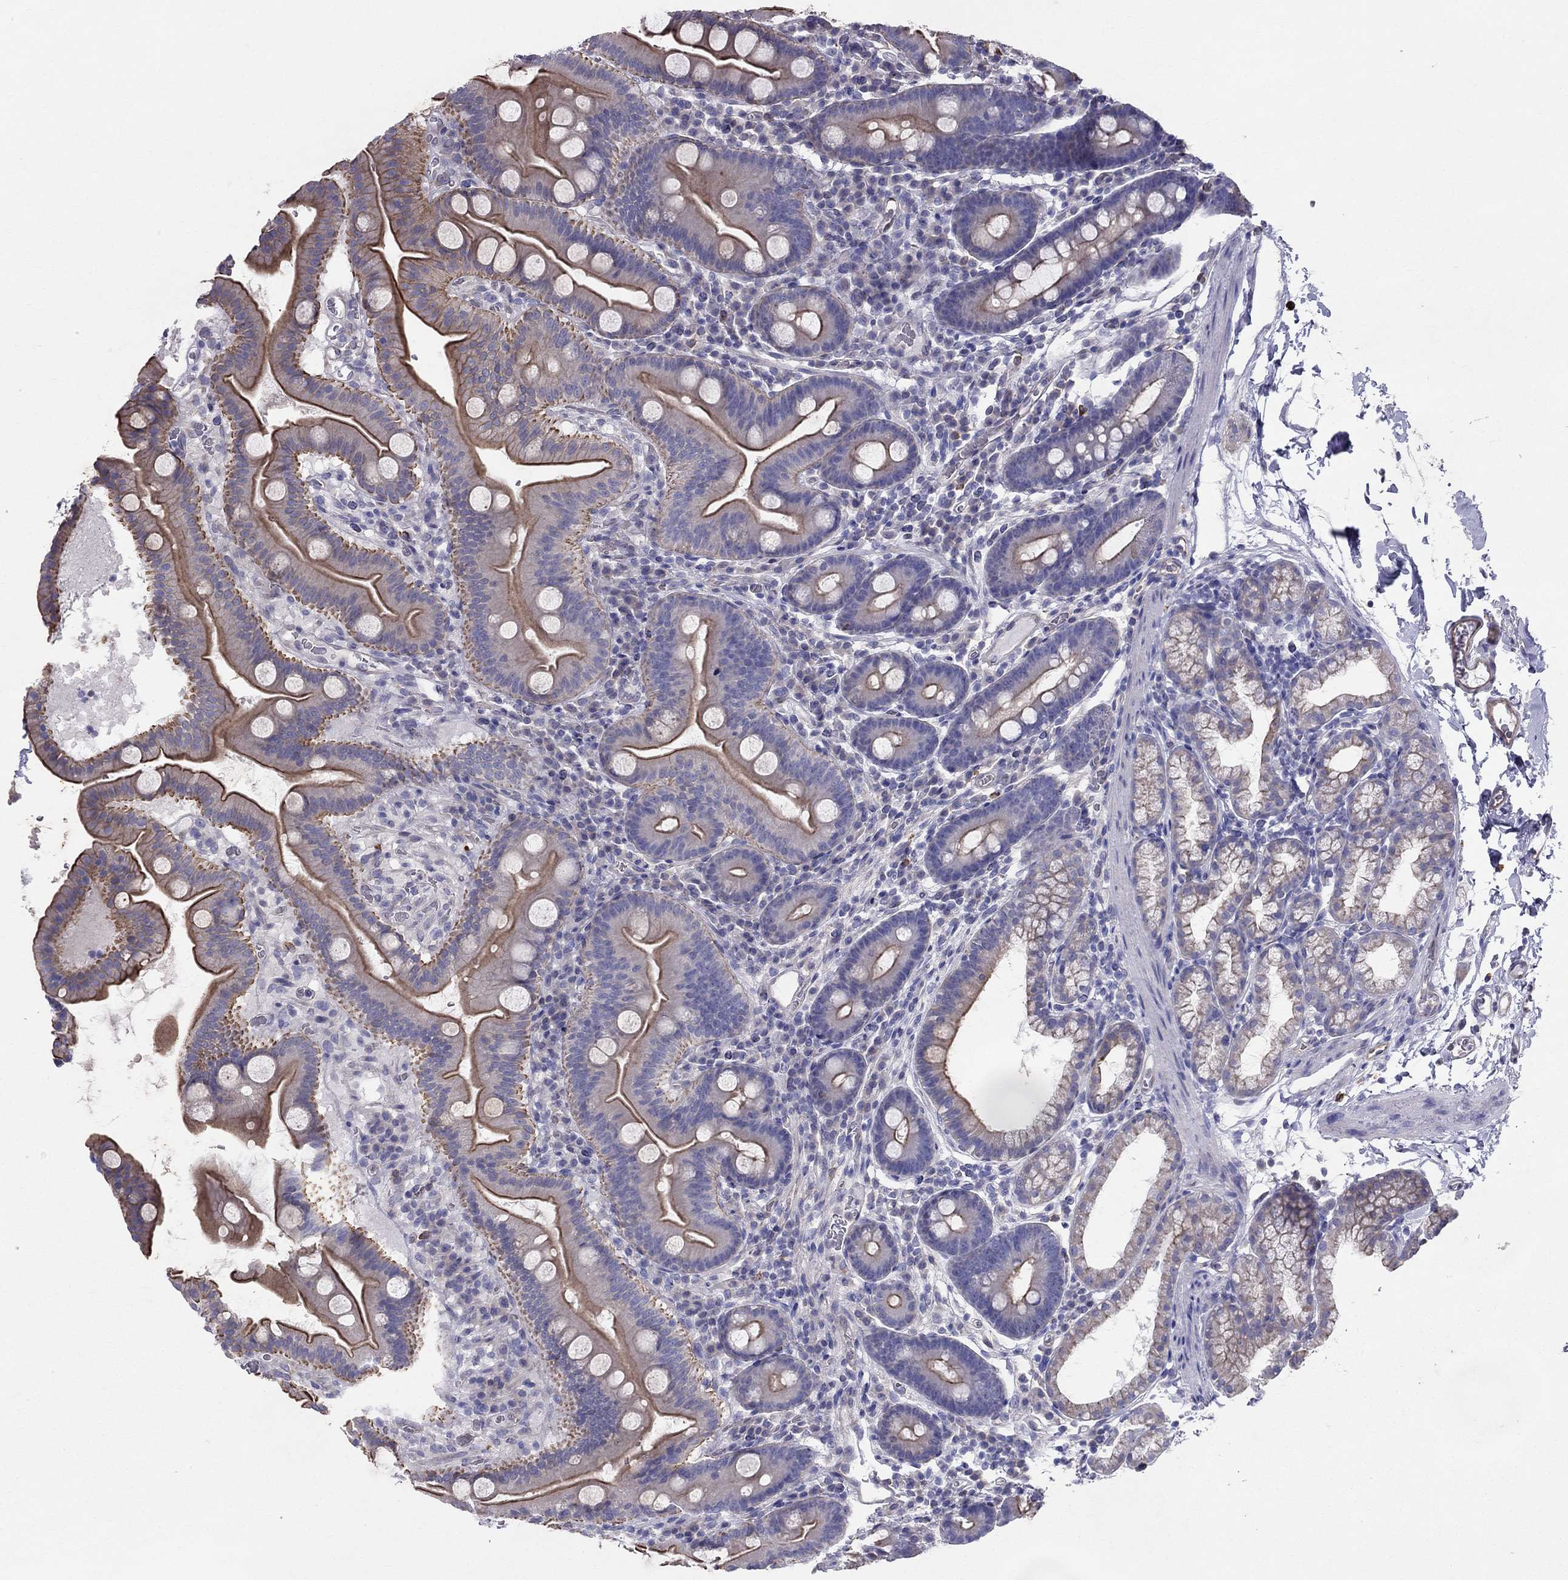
{"staining": {"intensity": "strong", "quantity": "25%-75%", "location": "cytoplasmic/membranous"}, "tissue": "duodenum", "cell_type": "Glandular cells", "image_type": "normal", "snomed": [{"axis": "morphology", "description": "Normal tissue, NOS"}, {"axis": "topography", "description": "Duodenum"}], "caption": "Immunohistochemistry photomicrograph of benign duodenum: duodenum stained using IHC demonstrates high levels of strong protein expression localized specifically in the cytoplasmic/membranous of glandular cells, appearing as a cytoplasmic/membranous brown color.", "gene": "ENOX1", "patient": {"sex": "male", "age": 59}}